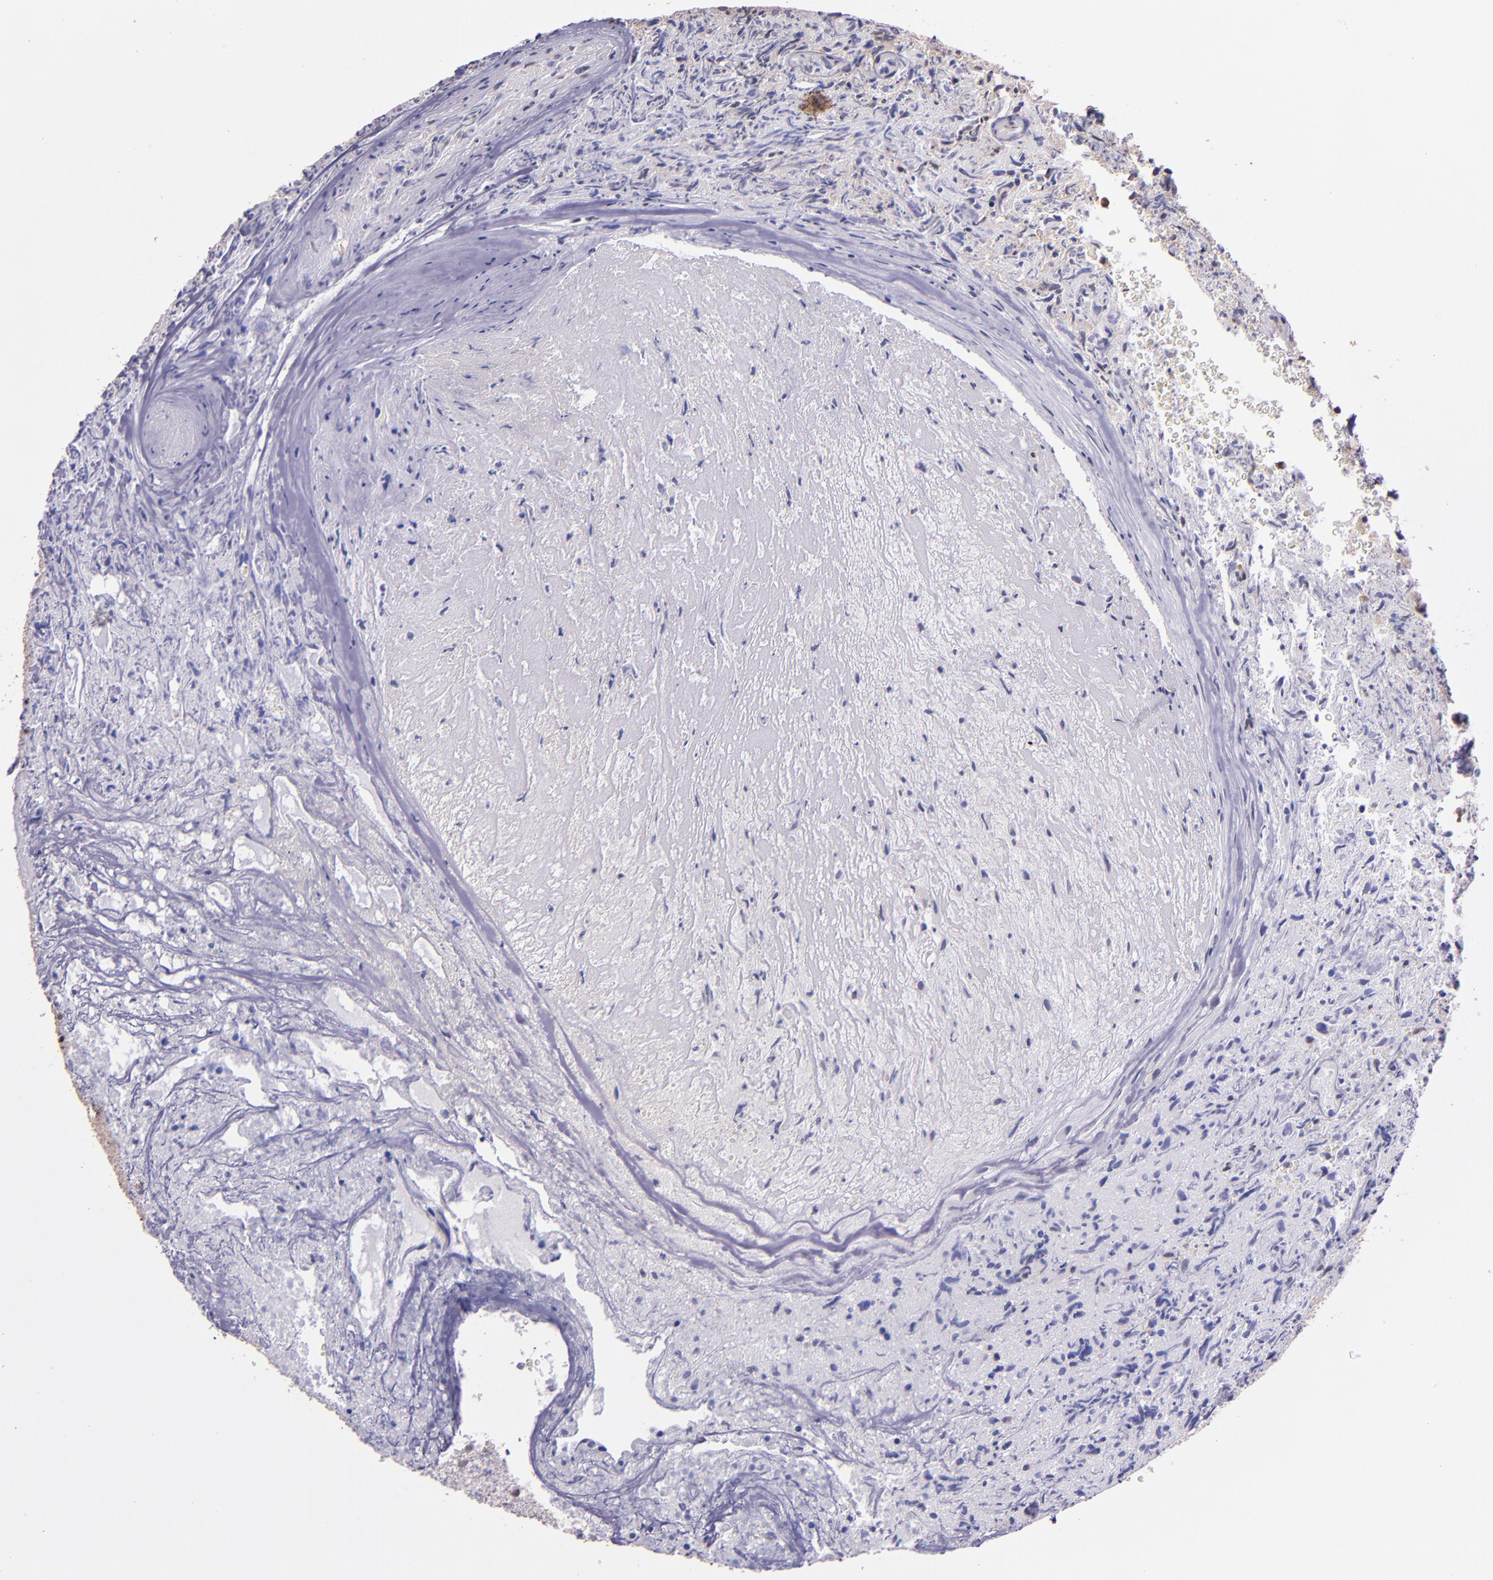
{"staining": {"intensity": "negative", "quantity": "none", "location": "none"}, "tissue": "glioma", "cell_type": "Tumor cells", "image_type": "cancer", "snomed": [{"axis": "morphology", "description": "Normal tissue, NOS"}, {"axis": "morphology", "description": "Glioma, malignant, High grade"}, {"axis": "topography", "description": "Cerebral cortex"}], "caption": "The photomicrograph reveals no significant staining in tumor cells of glioma.", "gene": "STAT6", "patient": {"sex": "male", "age": 75}}